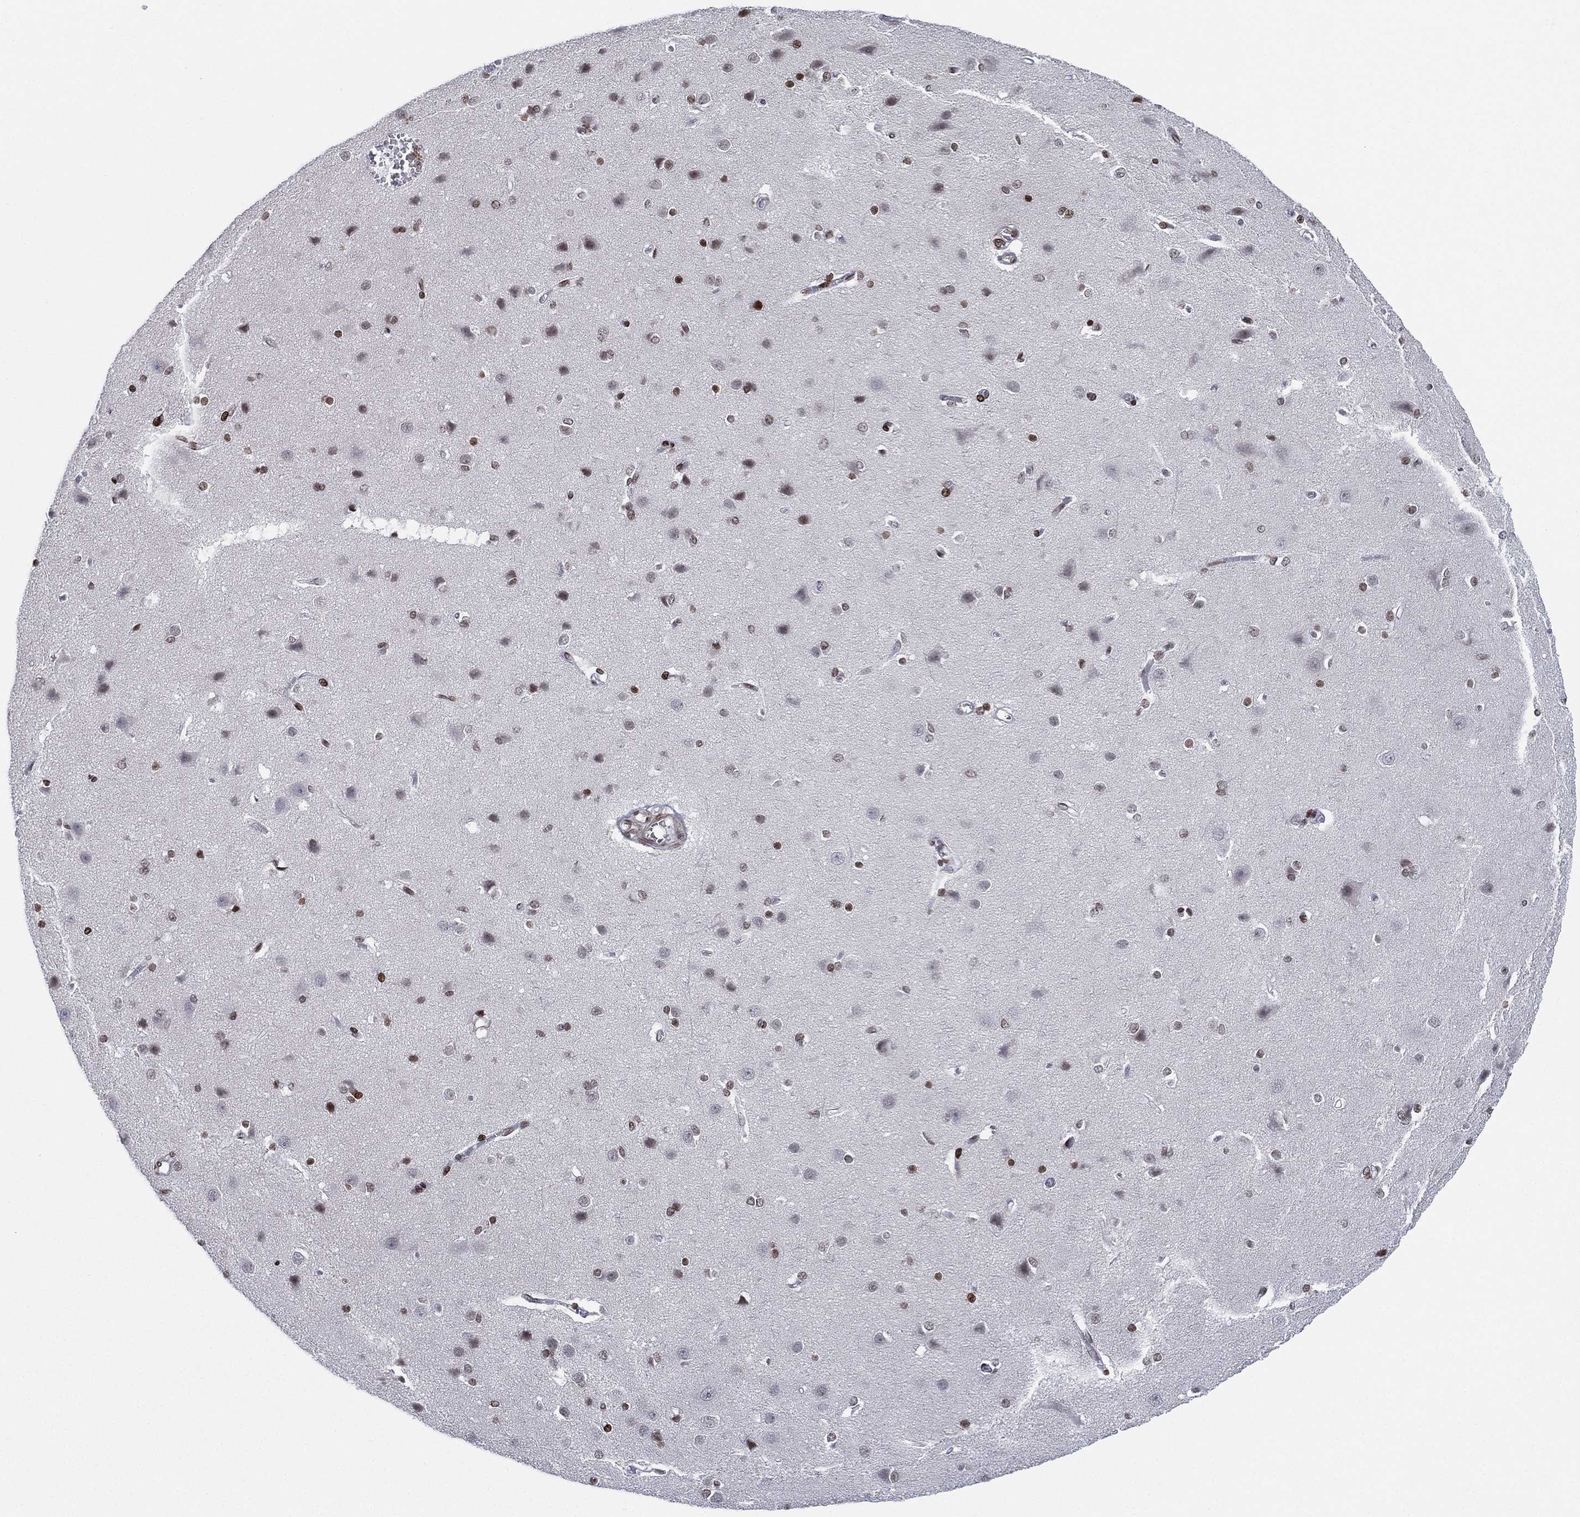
{"staining": {"intensity": "moderate", "quantity": ">75%", "location": "nuclear"}, "tissue": "cerebral cortex", "cell_type": "Endothelial cells", "image_type": "normal", "snomed": [{"axis": "morphology", "description": "Normal tissue, NOS"}, {"axis": "topography", "description": "Cerebral cortex"}], "caption": "A high-resolution histopathology image shows immunohistochemistry staining of benign cerebral cortex, which demonstrates moderate nuclear positivity in approximately >75% of endothelial cells.", "gene": "MFSD14A", "patient": {"sex": "male", "age": 37}}